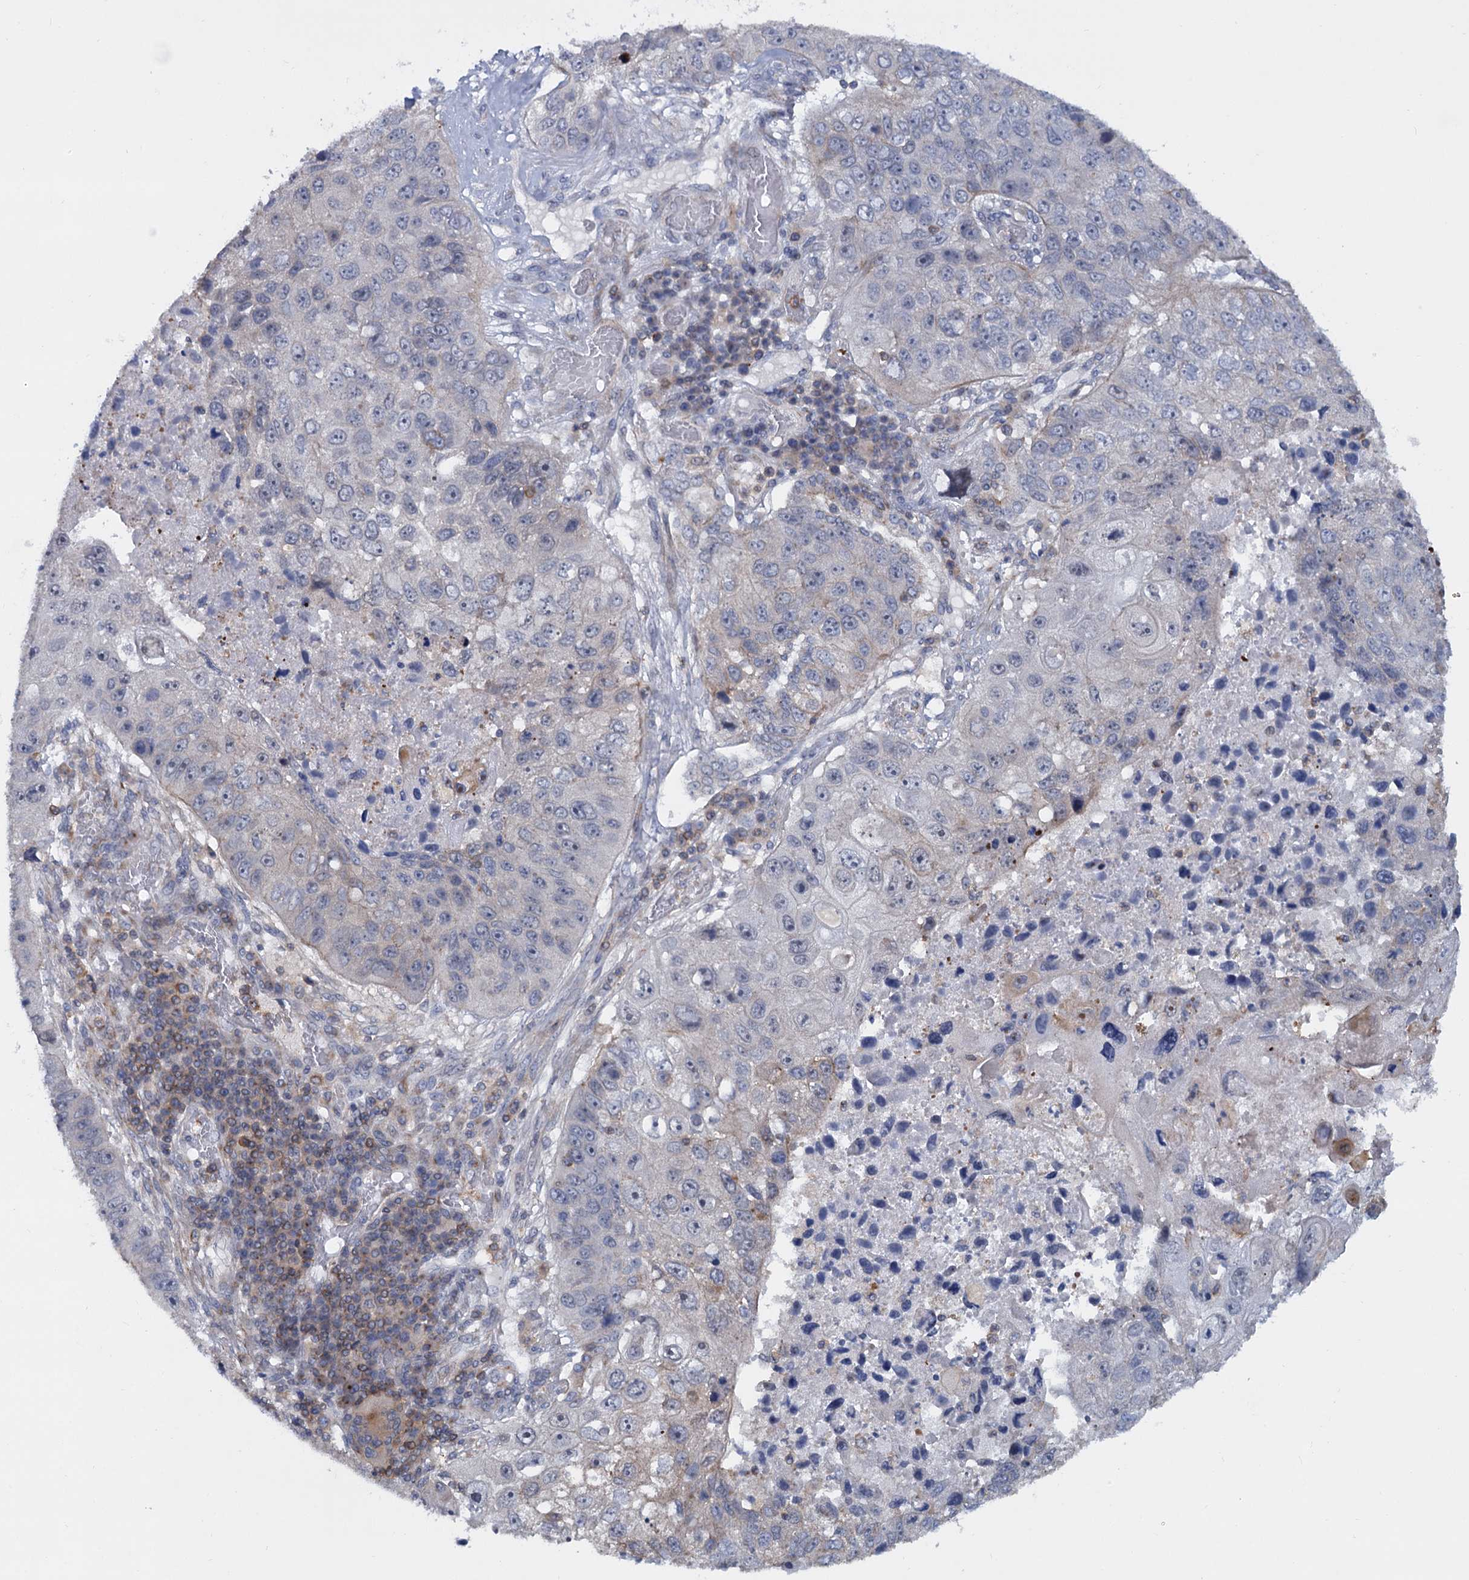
{"staining": {"intensity": "negative", "quantity": "none", "location": "none"}, "tissue": "lung cancer", "cell_type": "Tumor cells", "image_type": "cancer", "snomed": [{"axis": "morphology", "description": "Squamous cell carcinoma, NOS"}, {"axis": "topography", "description": "Lung"}], "caption": "Histopathology image shows no protein positivity in tumor cells of lung cancer tissue.", "gene": "LRCH4", "patient": {"sex": "male", "age": 61}}